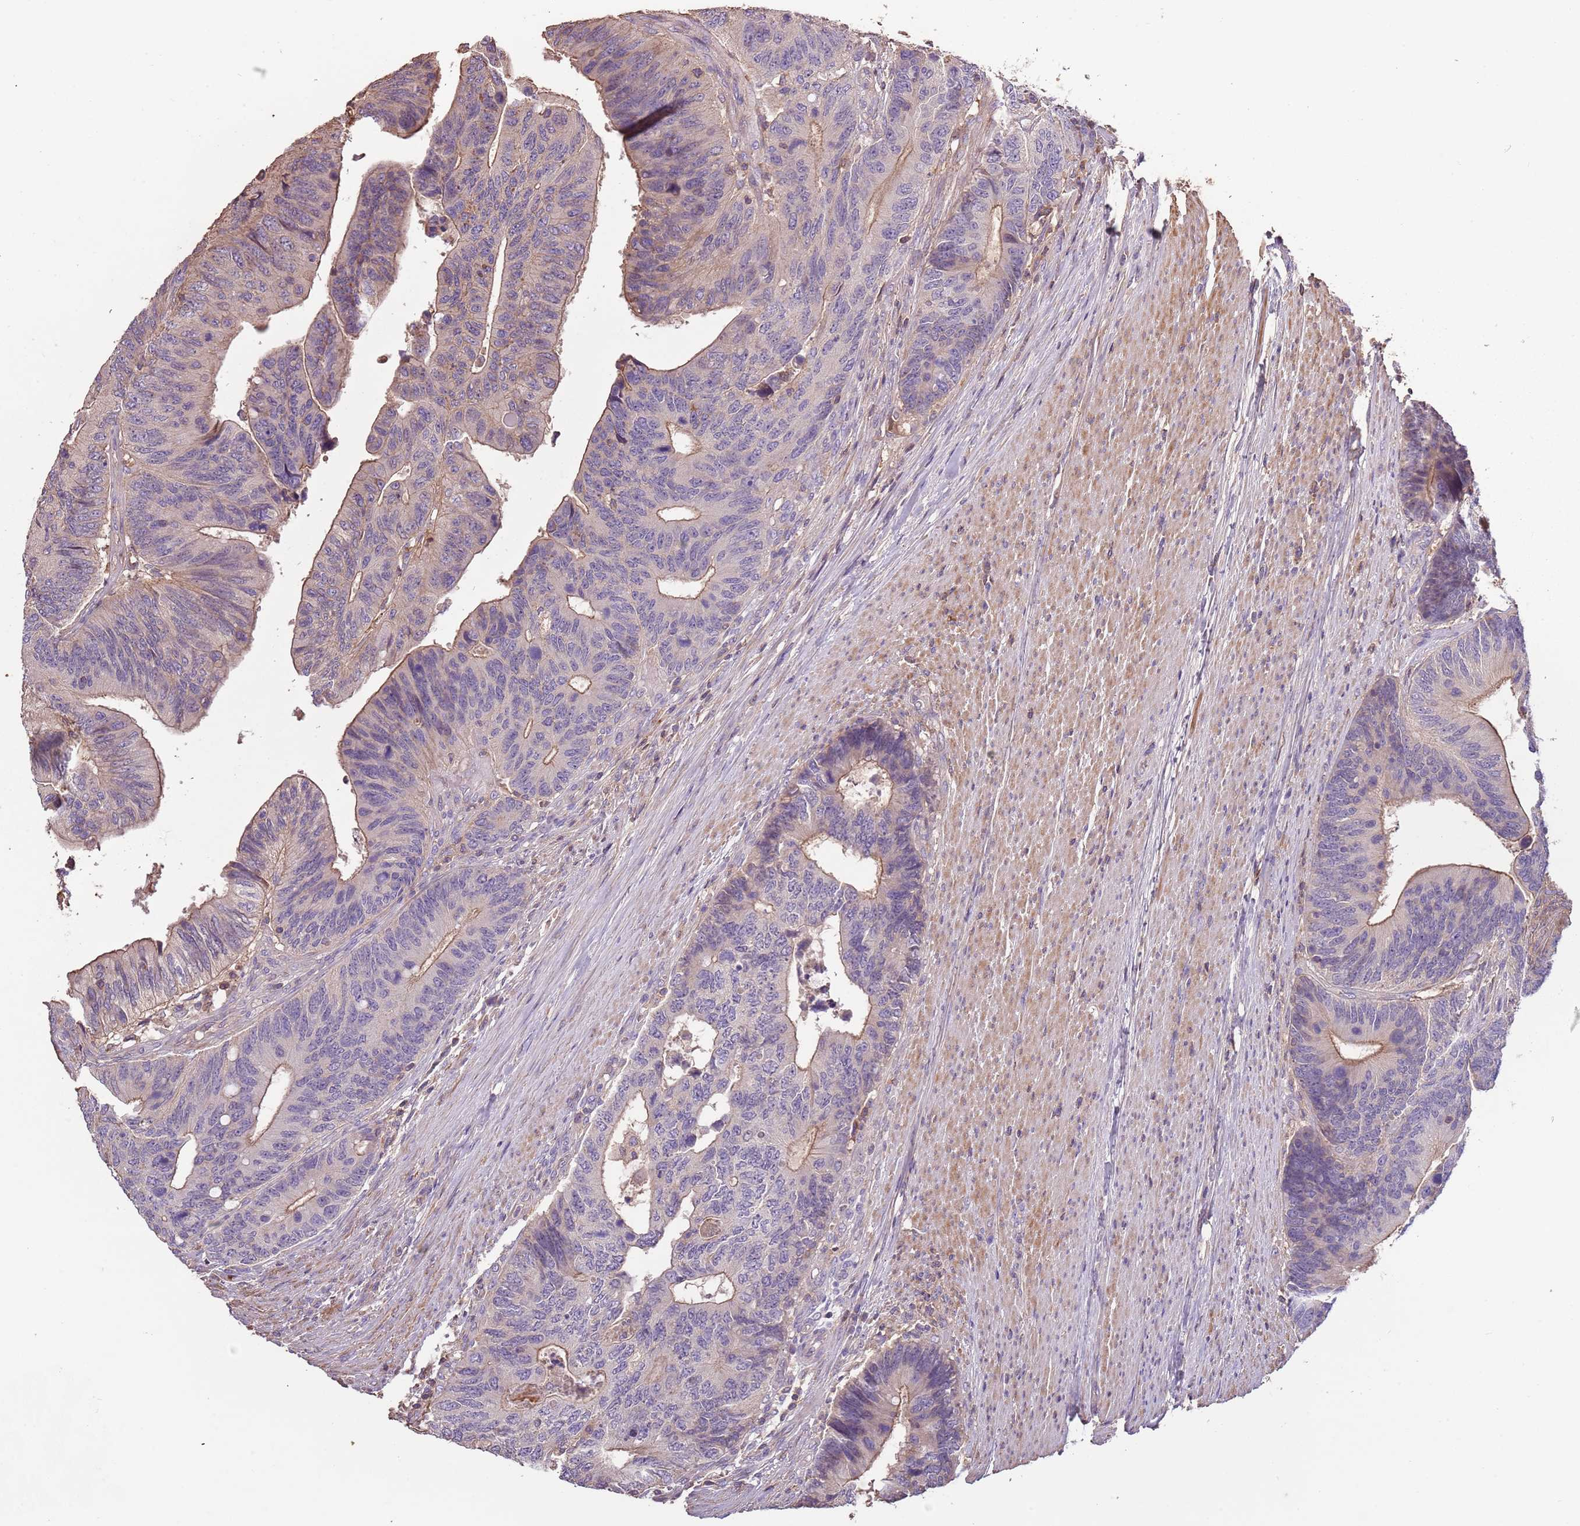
{"staining": {"intensity": "moderate", "quantity": "25%-75%", "location": "cytoplasmic/membranous"}, "tissue": "colorectal cancer", "cell_type": "Tumor cells", "image_type": "cancer", "snomed": [{"axis": "morphology", "description": "Adenocarcinoma, NOS"}, {"axis": "topography", "description": "Colon"}], "caption": "High-magnification brightfield microscopy of colorectal adenocarcinoma stained with DAB (3,3'-diaminobenzidine) (brown) and counterstained with hematoxylin (blue). tumor cells exhibit moderate cytoplasmic/membranous positivity is seen in approximately25%-75% of cells.", "gene": "FECH", "patient": {"sex": "male", "age": 87}}